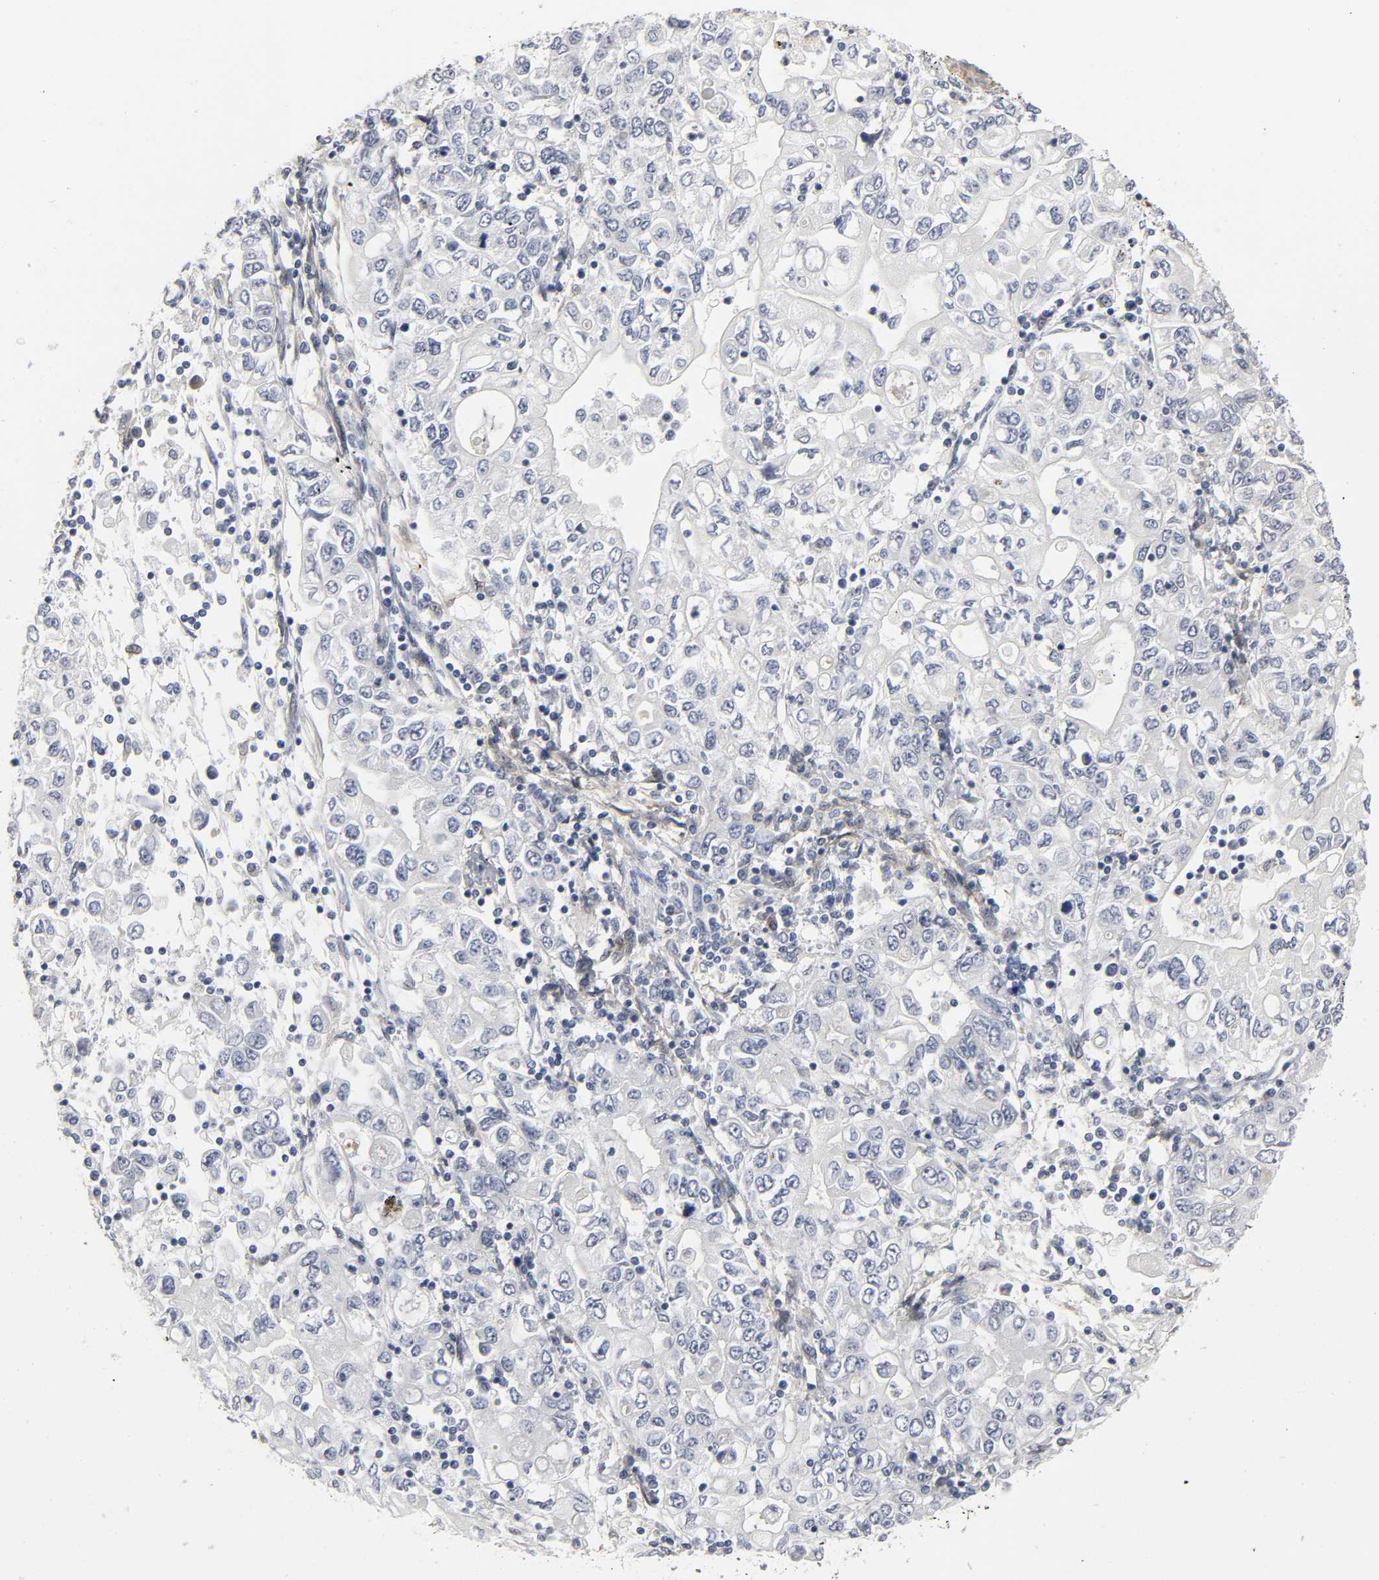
{"staining": {"intensity": "negative", "quantity": "none", "location": "none"}, "tissue": "stomach cancer", "cell_type": "Tumor cells", "image_type": "cancer", "snomed": [{"axis": "morphology", "description": "Adenocarcinoma, NOS"}, {"axis": "topography", "description": "Stomach, lower"}], "caption": "The photomicrograph displays no staining of tumor cells in stomach cancer.", "gene": "PDLIM3", "patient": {"sex": "female", "age": 72}}